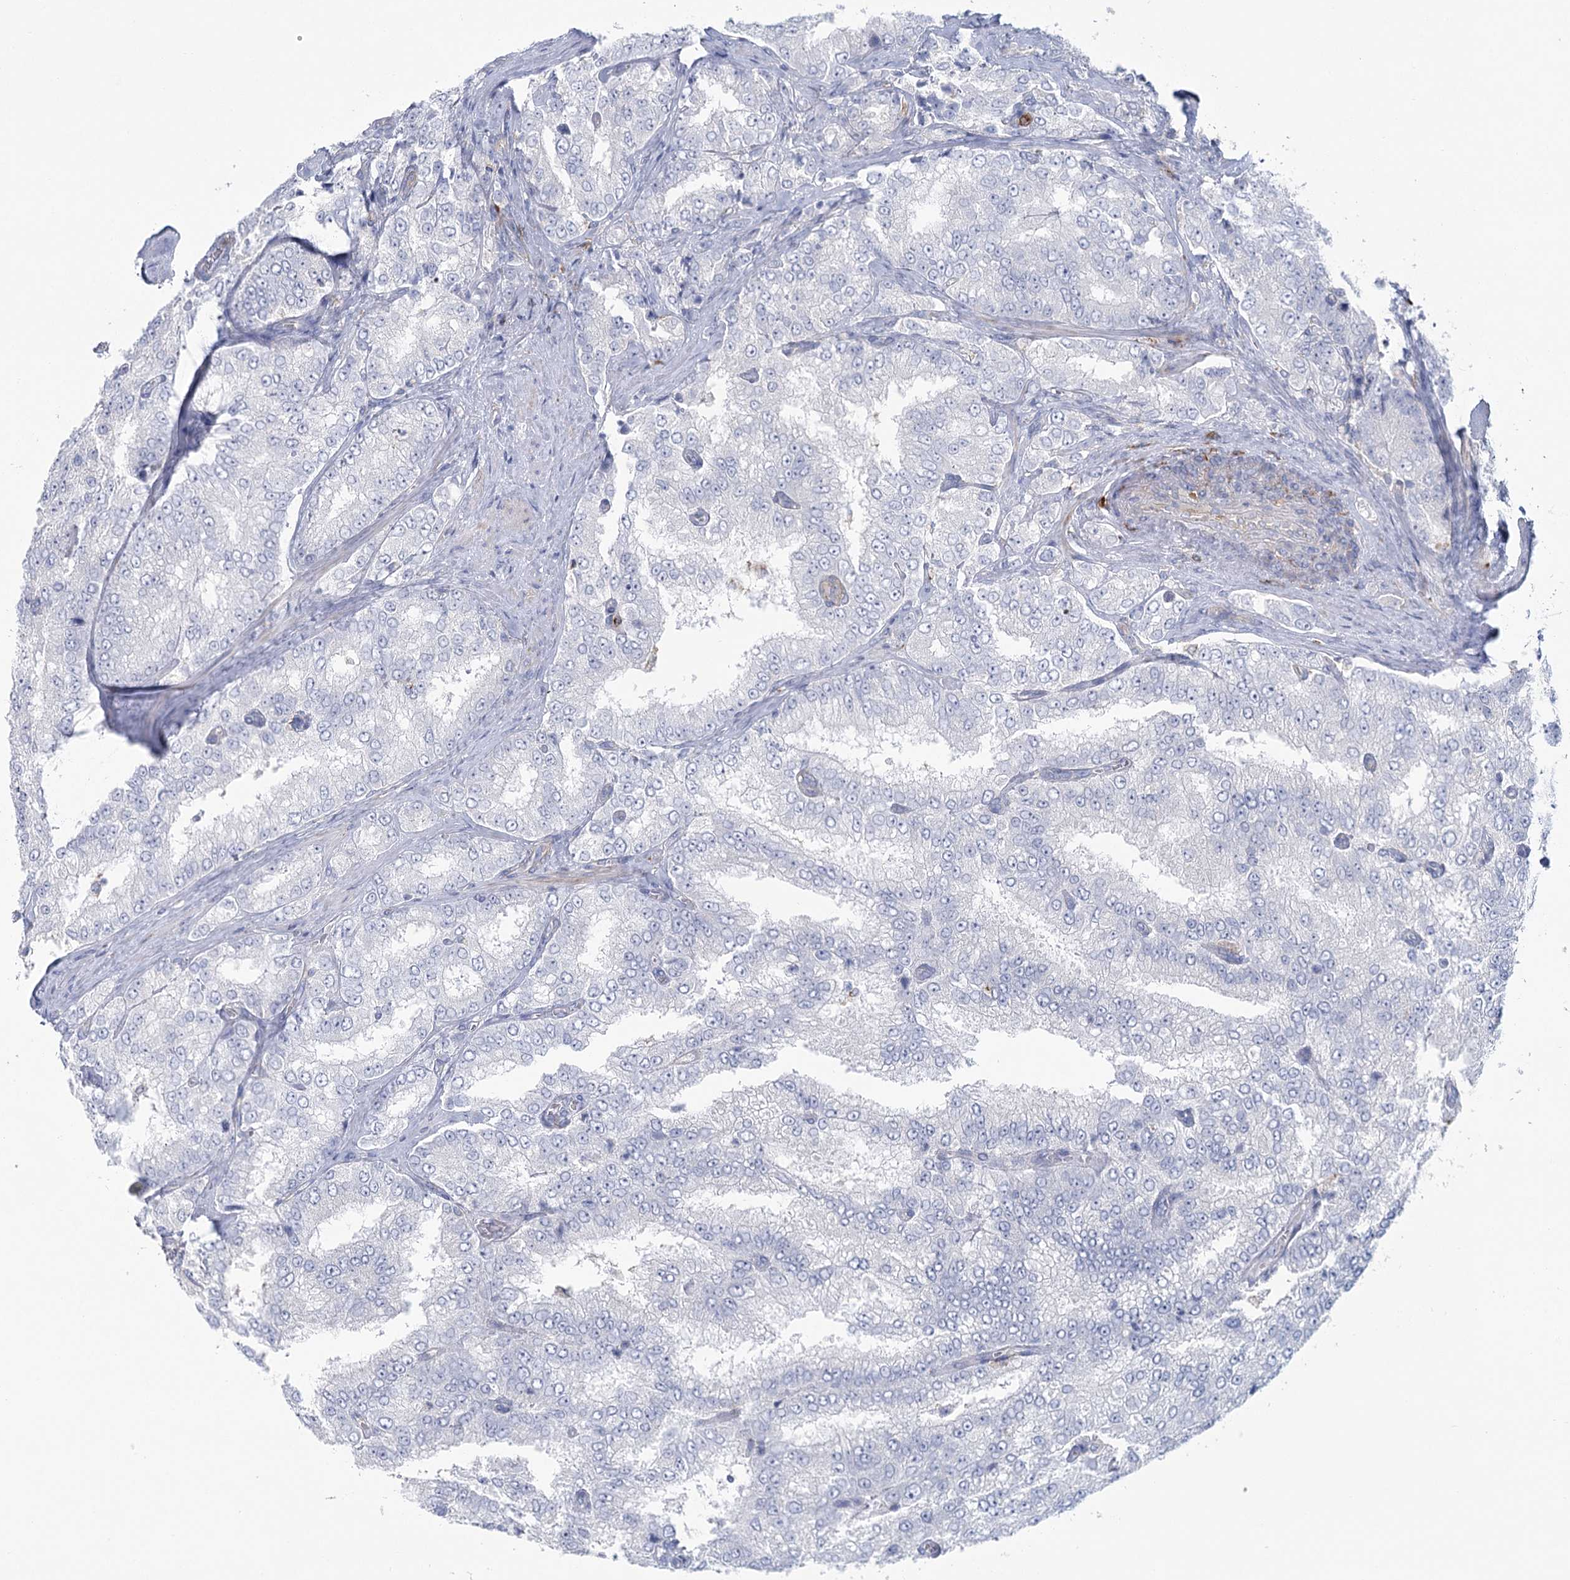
{"staining": {"intensity": "negative", "quantity": "none", "location": "none"}, "tissue": "prostate cancer", "cell_type": "Tumor cells", "image_type": "cancer", "snomed": [{"axis": "morphology", "description": "Adenocarcinoma, High grade"}, {"axis": "topography", "description": "Prostate"}], "caption": "An image of human prostate cancer is negative for staining in tumor cells.", "gene": "CCDC88A", "patient": {"sex": "male", "age": 58}}